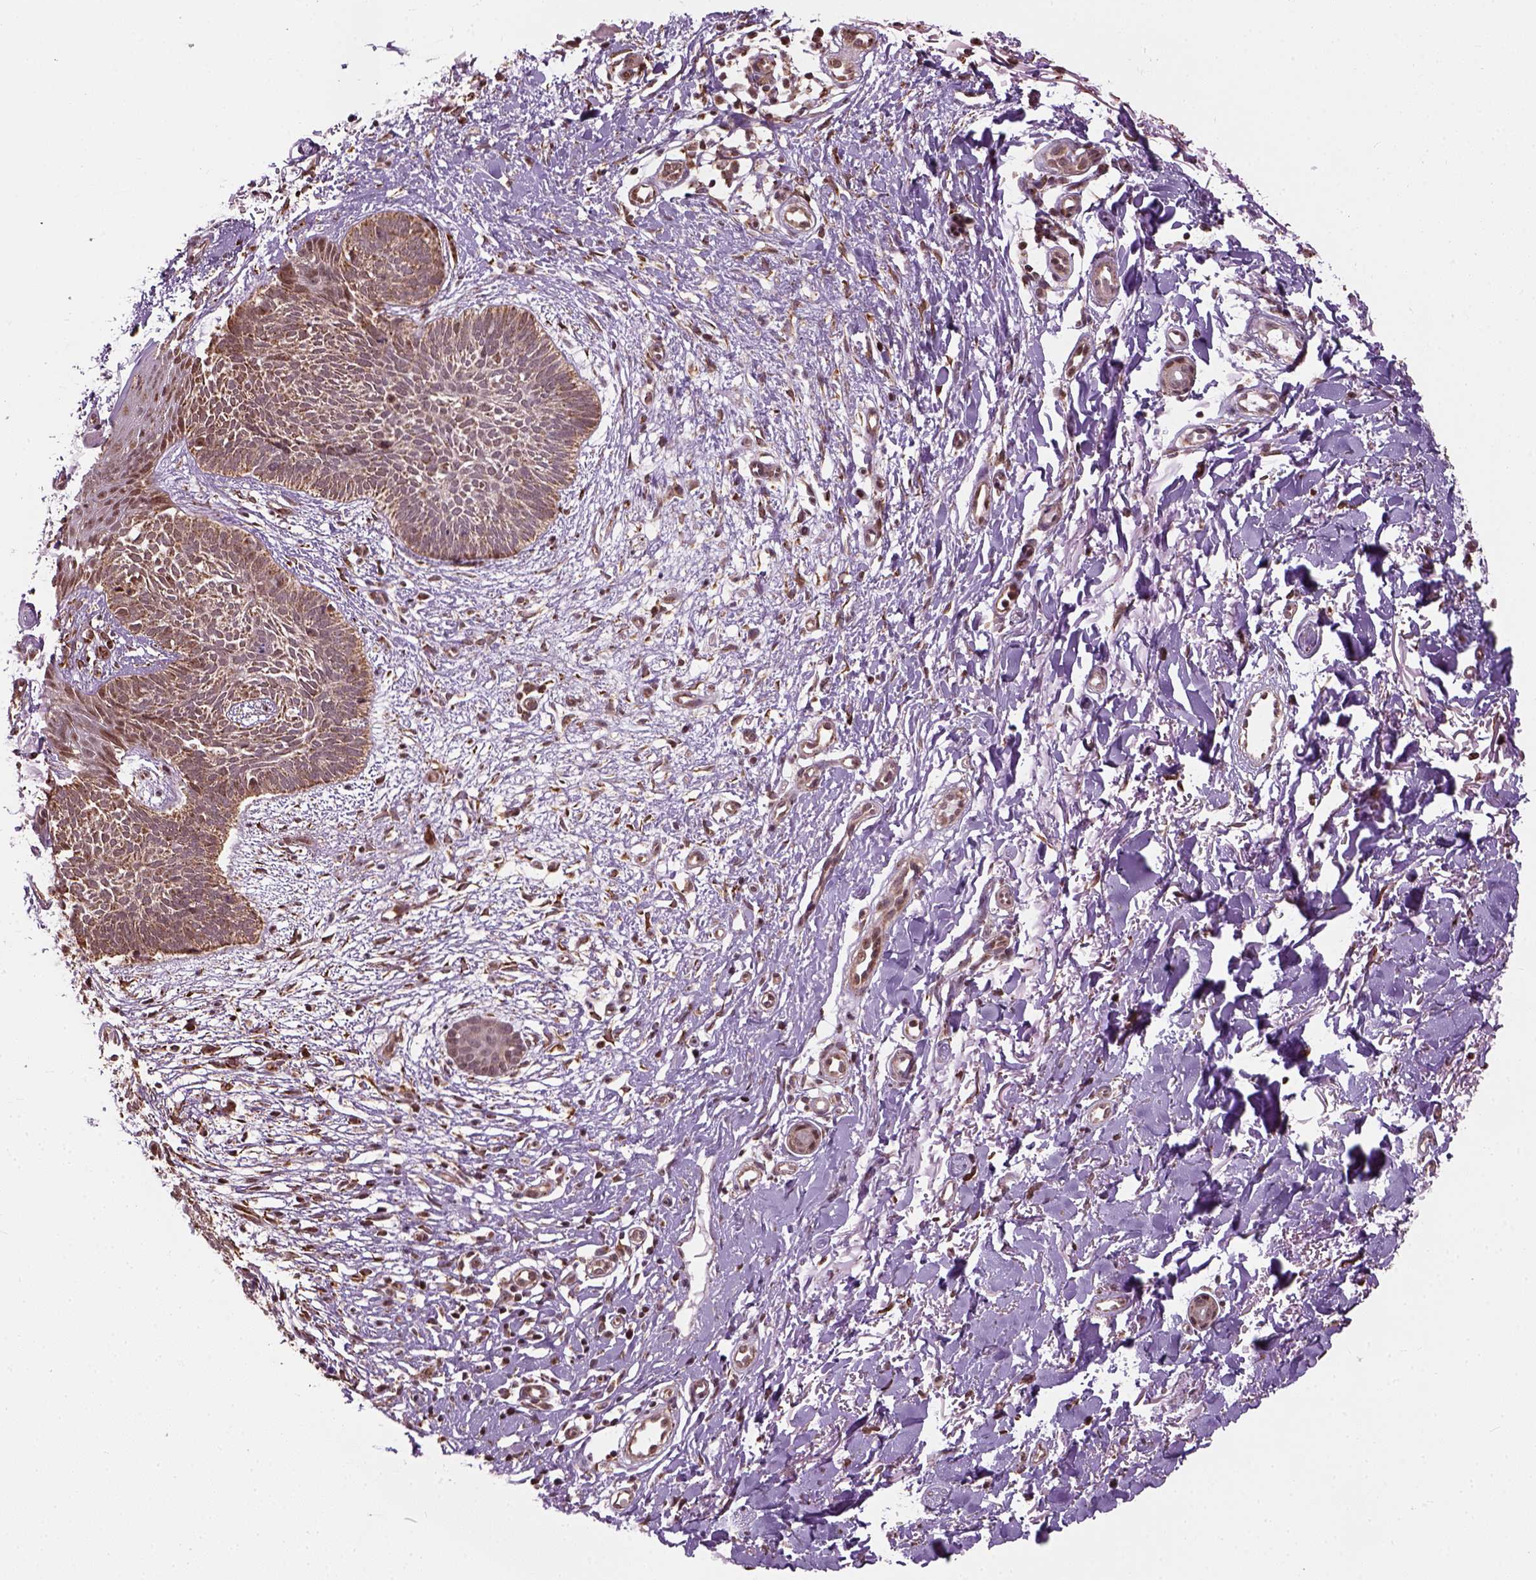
{"staining": {"intensity": "moderate", "quantity": ">75%", "location": "cytoplasmic/membranous"}, "tissue": "skin cancer", "cell_type": "Tumor cells", "image_type": "cancer", "snomed": [{"axis": "morphology", "description": "Basal cell carcinoma"}, {"axis": "topography", "description": "Skin"}], "caption": "Tumor cells exhibit medium levels of moderate cytoplasmic/membranous staining in about >75% of cells in human skin basal cell carcinoma.", "gene": "XK", "patient": {"sex": "female", "age": 84}}